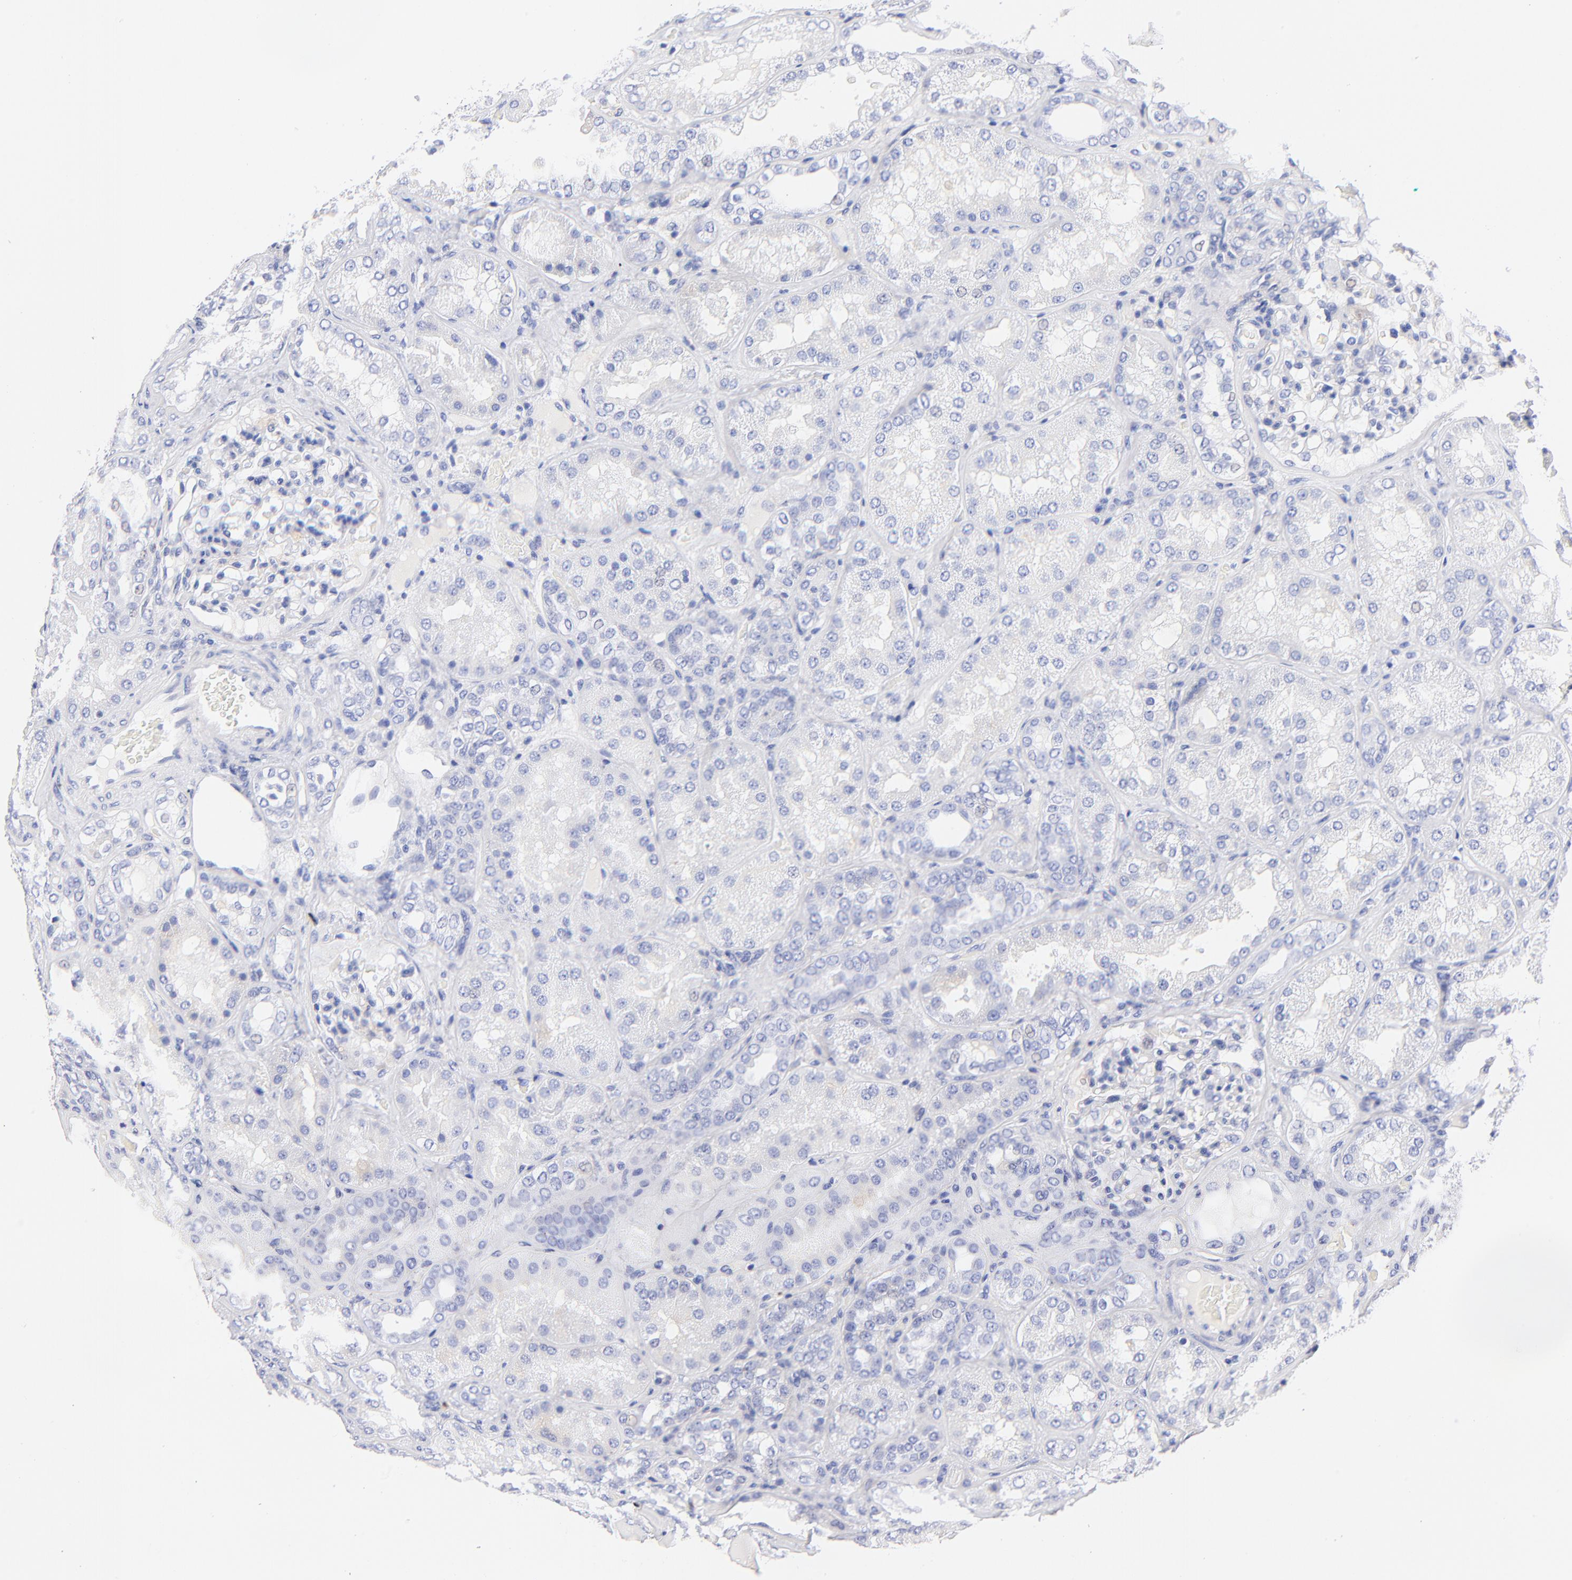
{"staining": {"intensity": "negative", "quantity": "none", "location": "none"}, "tissue": "kidney", "cell_type": "Cells in glomeruli", "image_type": "normal", "snomed": [{"axis": "morphology", "description": "Normal tissue, NOS"}, {"axis": "topography", "description": "Kidney"}], "caption": "Immunohistochemistry (IHC) histopathology image of normal kidney: human kidney stained with DAB (3,3'-diaminobenzidine) exhibits no significant protein positivity in cells in glomeruli. The staining is performed using DAB (3,3'-diaminobenzidine) brown chromogen with nuclei counter-stained in using hematoxylin.", "gene": "HORMAD2", "patient": {"sex": "female", "age": 56}}